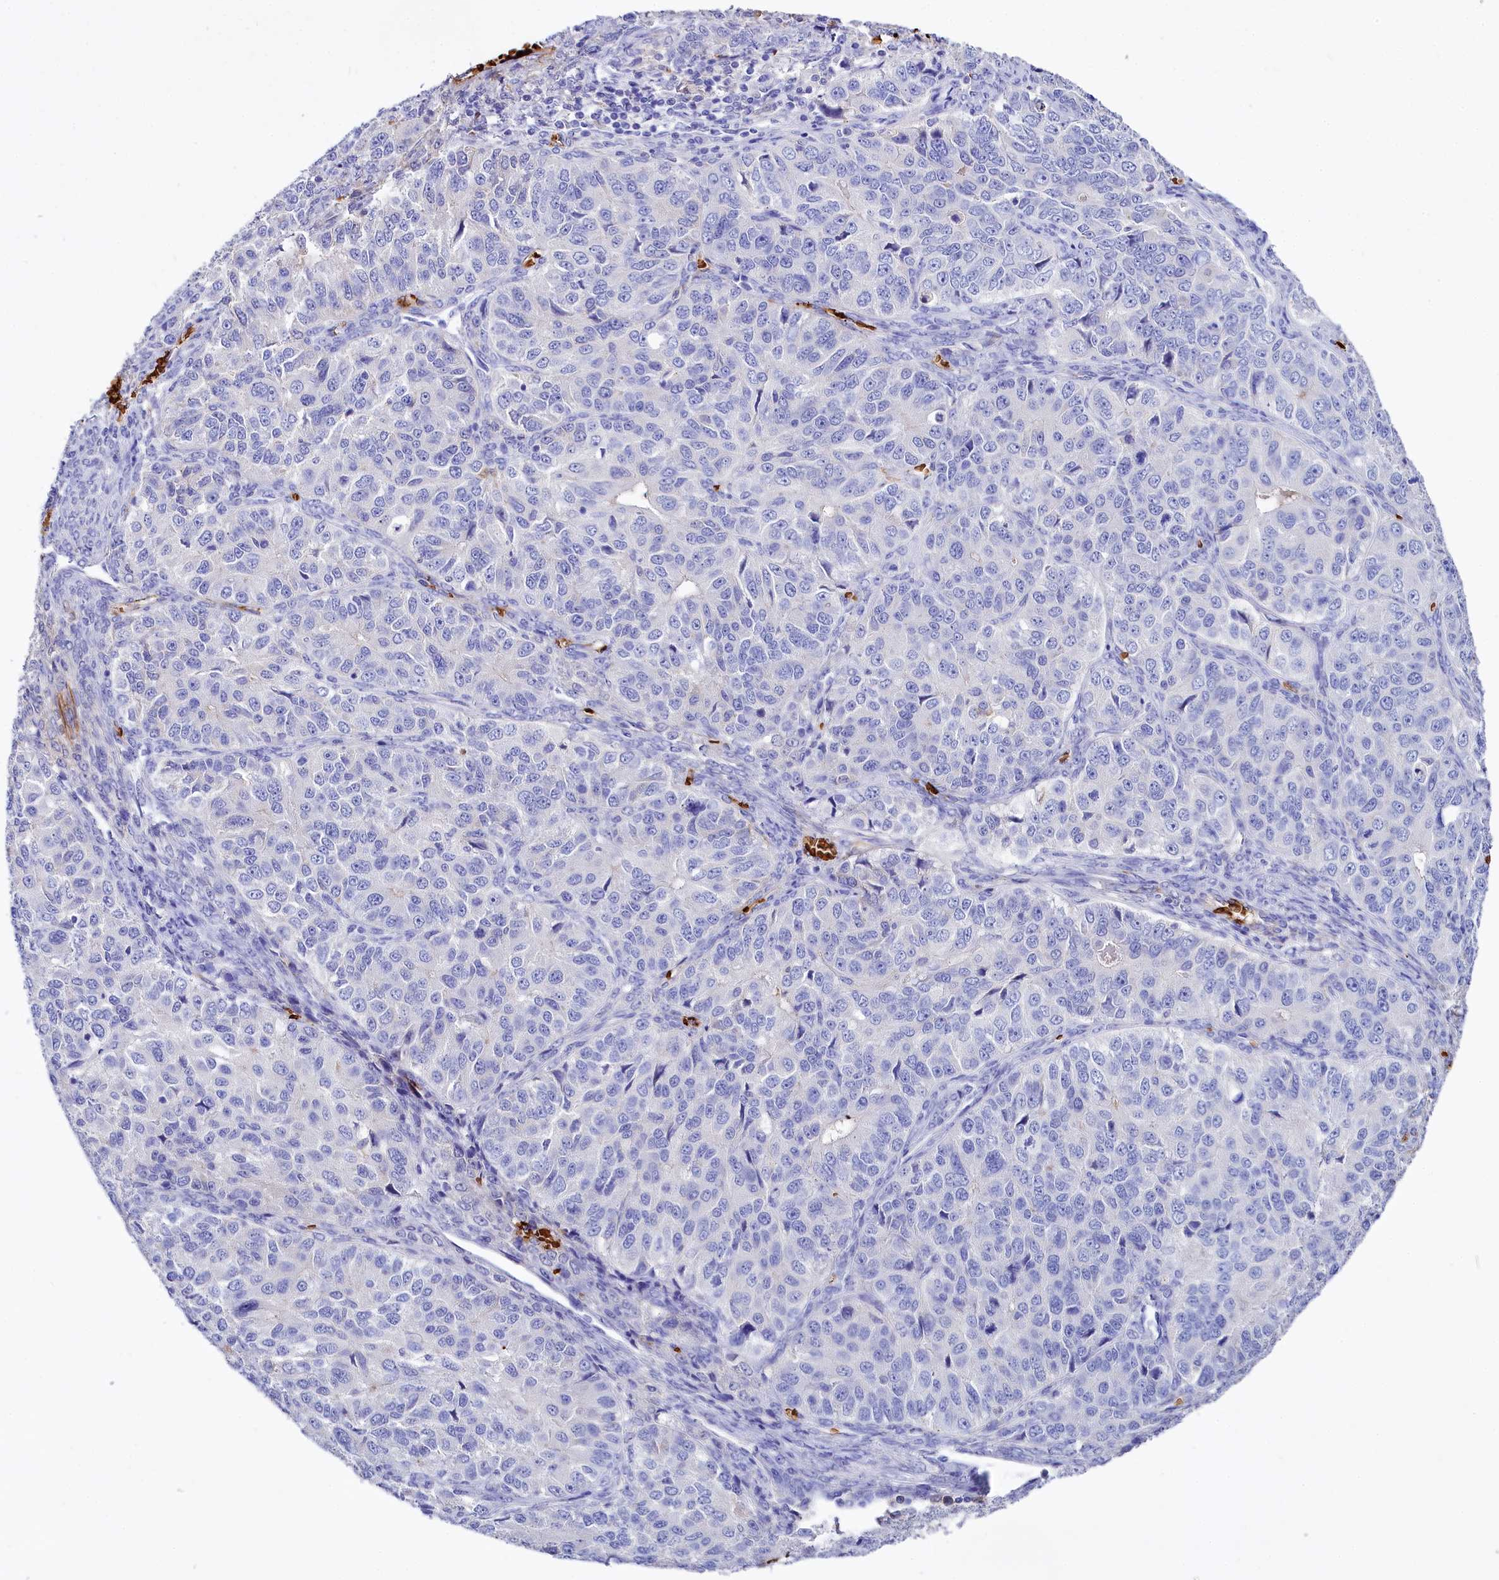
{"staining": {"intensity": "negative", "quantity": "none", "location": "none"}, "tissue": "ovarian cancer", "cell_type": "Tumor cells", "image_type": "cancer", "snomed": [{"axis": "morphology", "description": "Carcinoma, endometroid"}, {"axis": "topography", "description": "Ovary"}], "caption": "The IHC histopathology image has no significant expression in tumor cells of ovarian cancer (endometroid carcinoma) tissue.", "gene": "RPUSD3", "patient": {"sex": "female", "age": 51}}